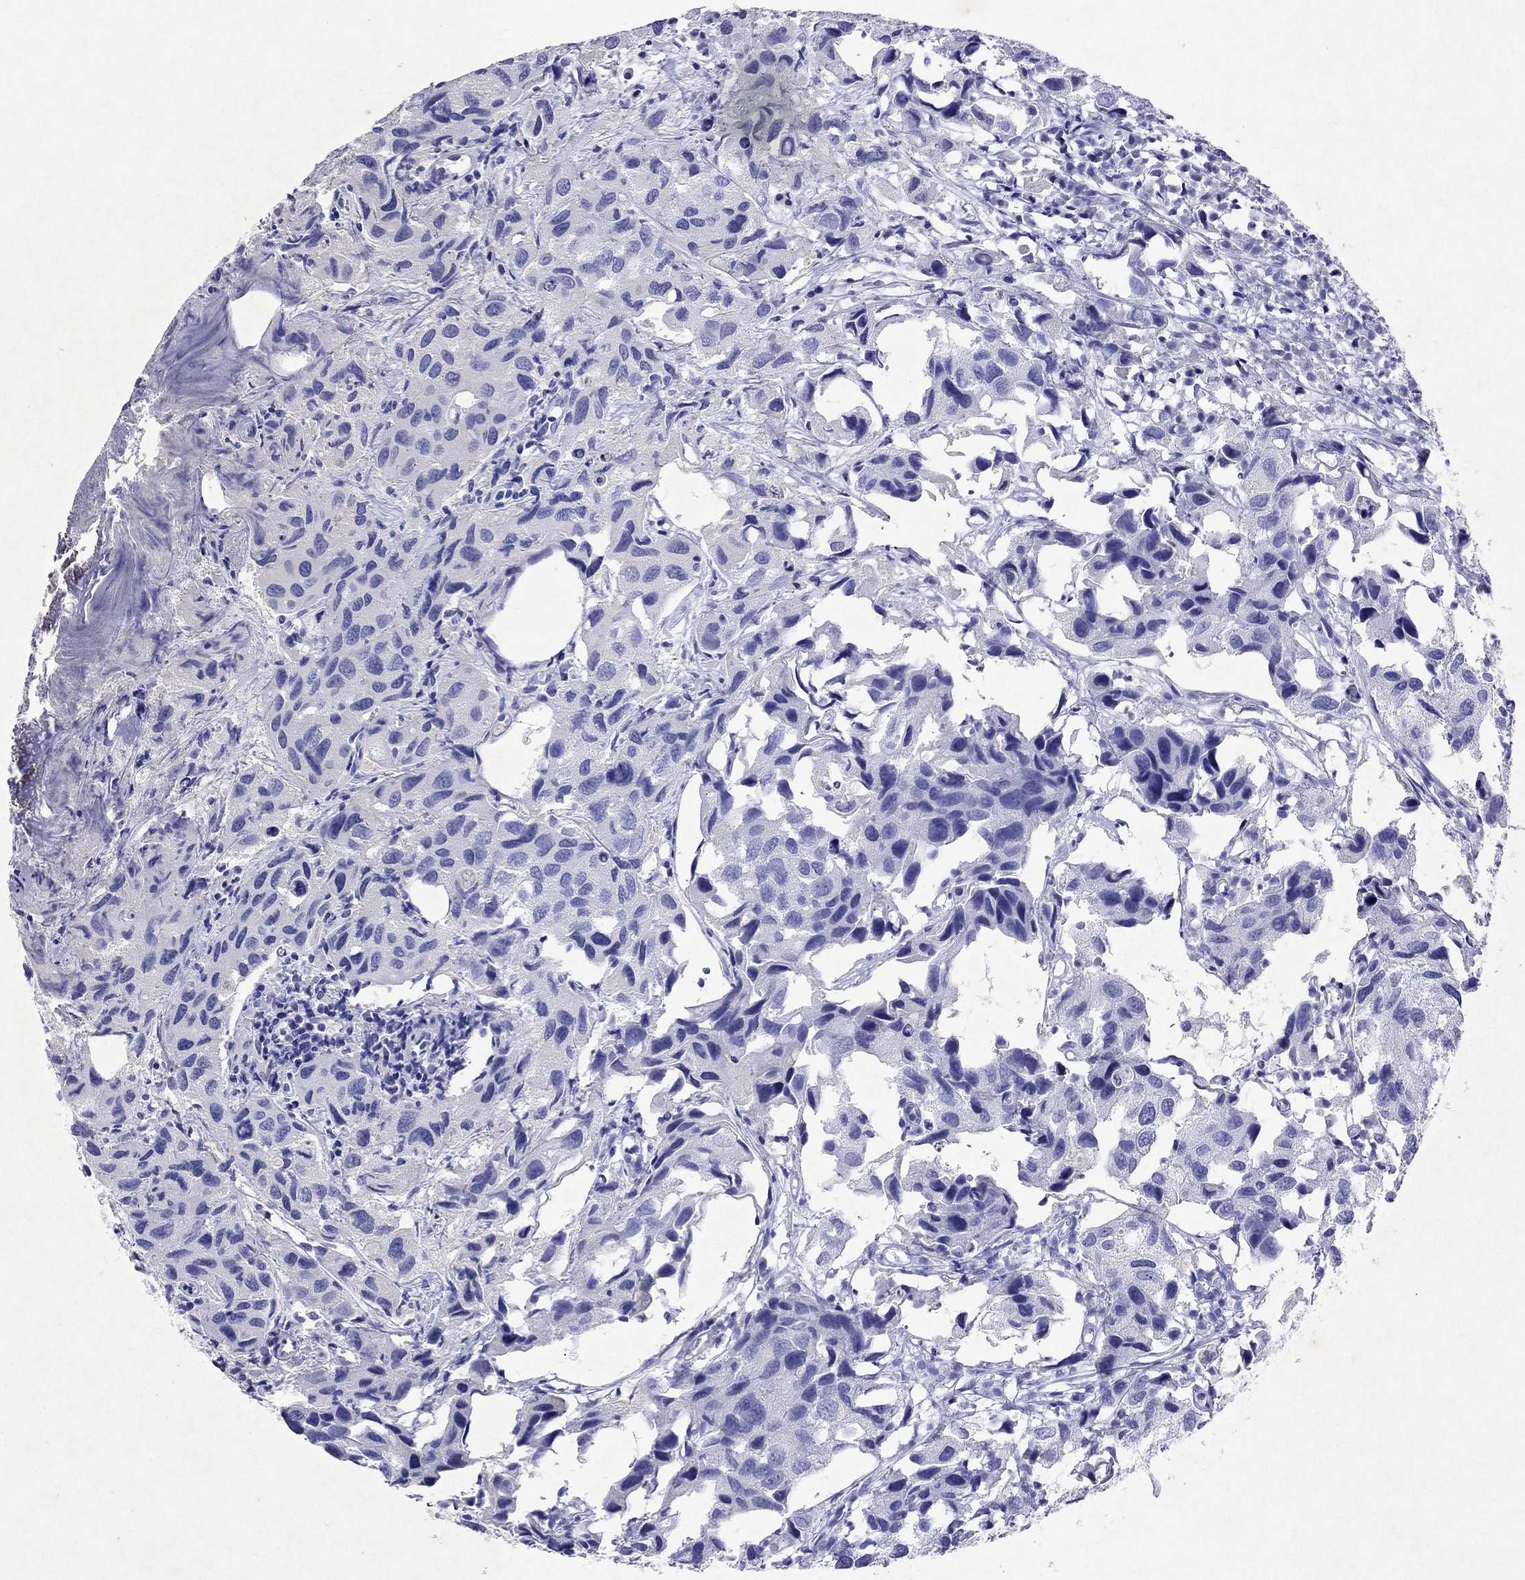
{"staining": {"intensity": "negative", "quantity": "none", "location": "none"}, "tissue": "urothelial cancer", "cell_type": "Tumor cells", "image_type": "cancer", "snomed": [{"axis": "morphology", "description": "Urothelial carcinoma, High grade"}, {"axis": "topography", "description": "Urinary bladder"}], "caption": "A high-resolution image shows immunohistochemistry (IHC) staining of urothelial cancer, which shows no significant positivity in tumor cells.", "gene": "ARMC12", "patient": {"sex": "male", "age": 79}}